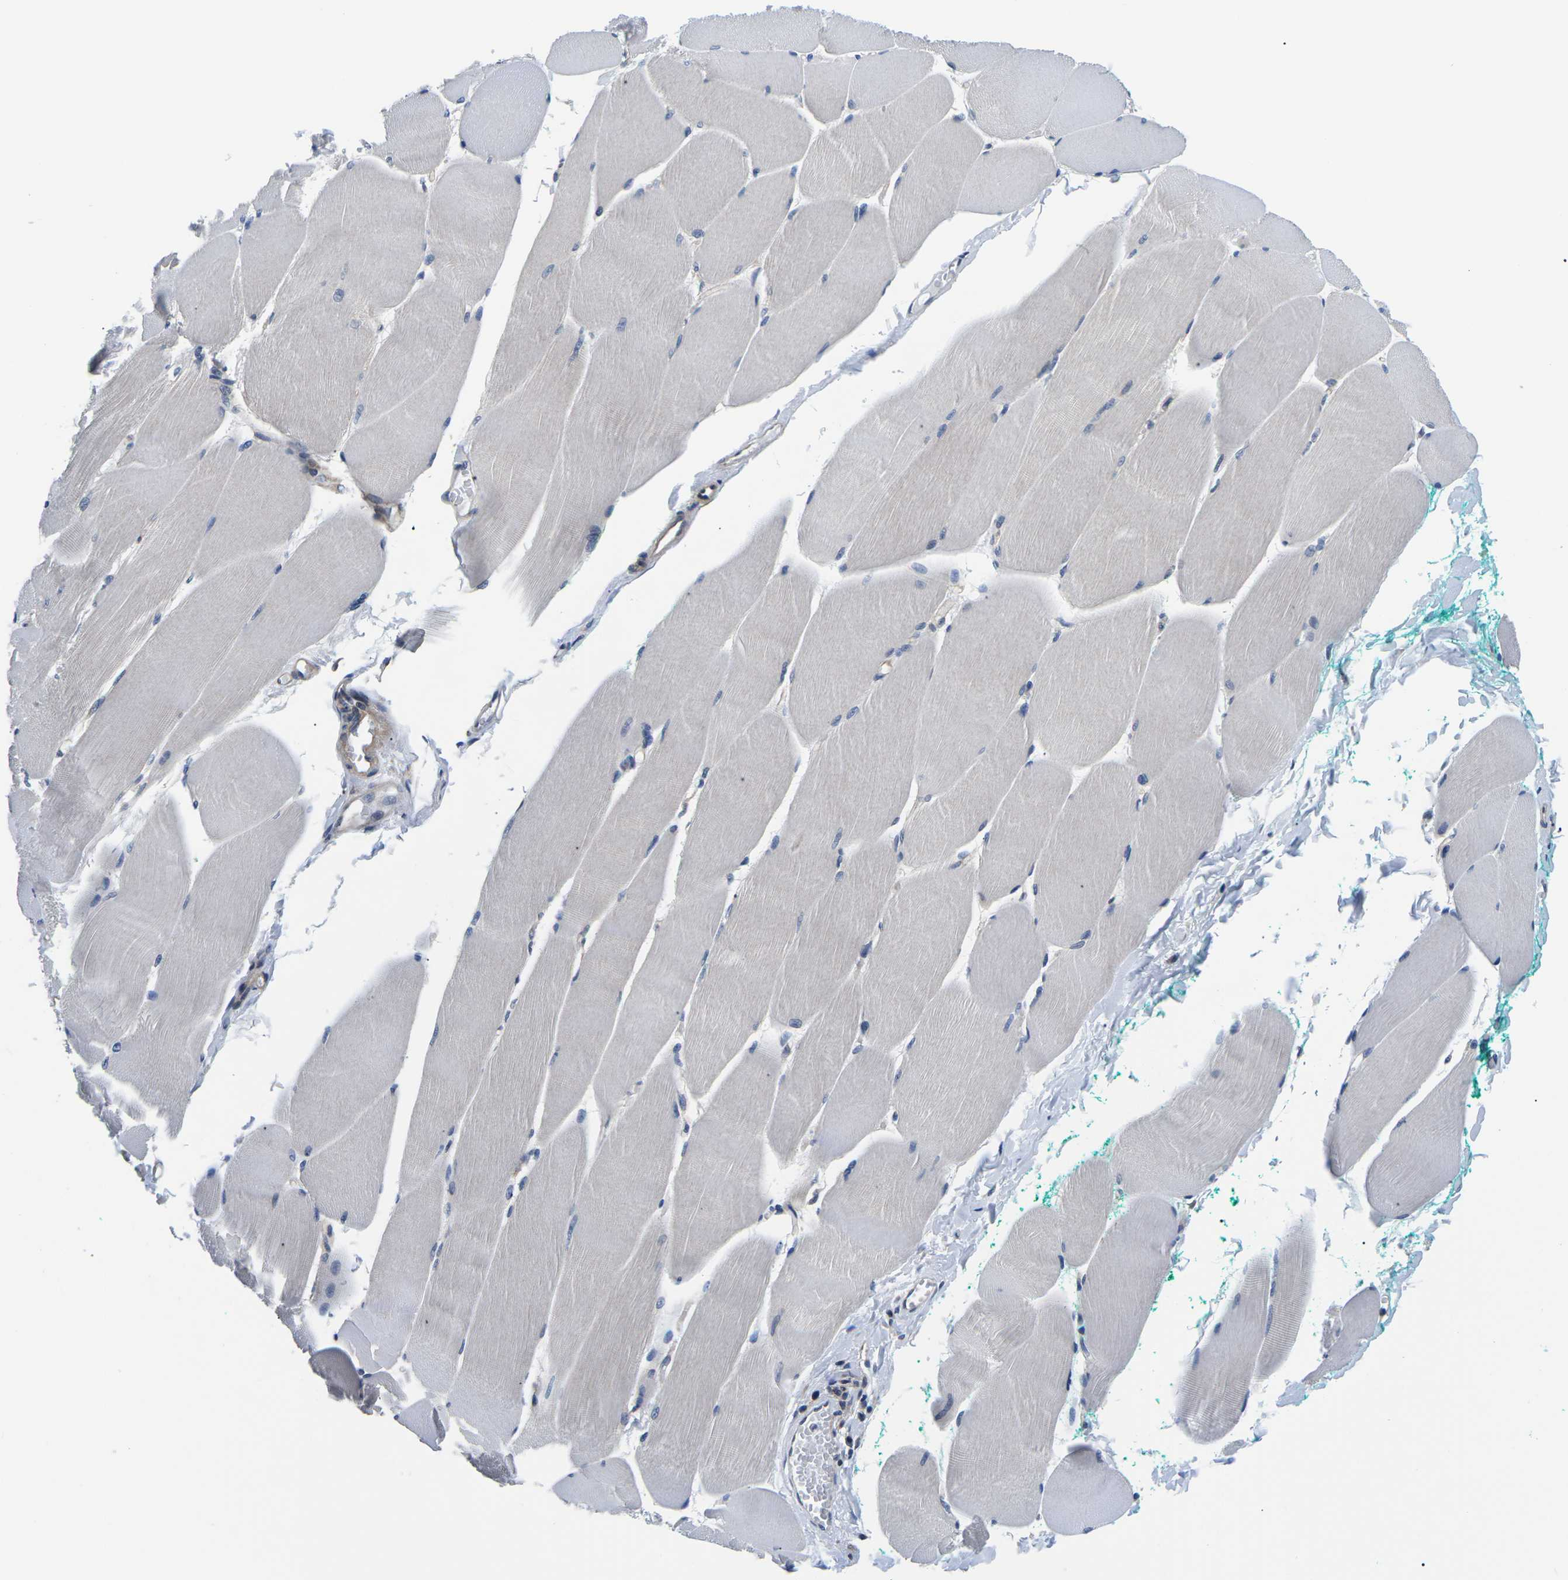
{"staining": {"intensity": "negative", "quantity": "none", "location": "none"}, "tissue": "skeletal muscle", "cell_type": "Myocytes", "image_type": "normal", "snomed": [{"axis": "morphology", "description": "Normal tissue, NOS"}, {"axis": "morphology", "description": "Squamous cell carcinoma, NOS"}, {"axis": "topography", "description": "Skeletal muscle"}], "caption": "Myocytes show no significant expression in unremarkable skeletal muscle. (Stains: DAB (3,3'-diaminobenzidine) immunohistochemistry with hematoxylin counter stain, Microscopy: brightfield microscopy at high magnification).", "gene": "GSK3B", "patient": {"sex": "male", "age": 51}}